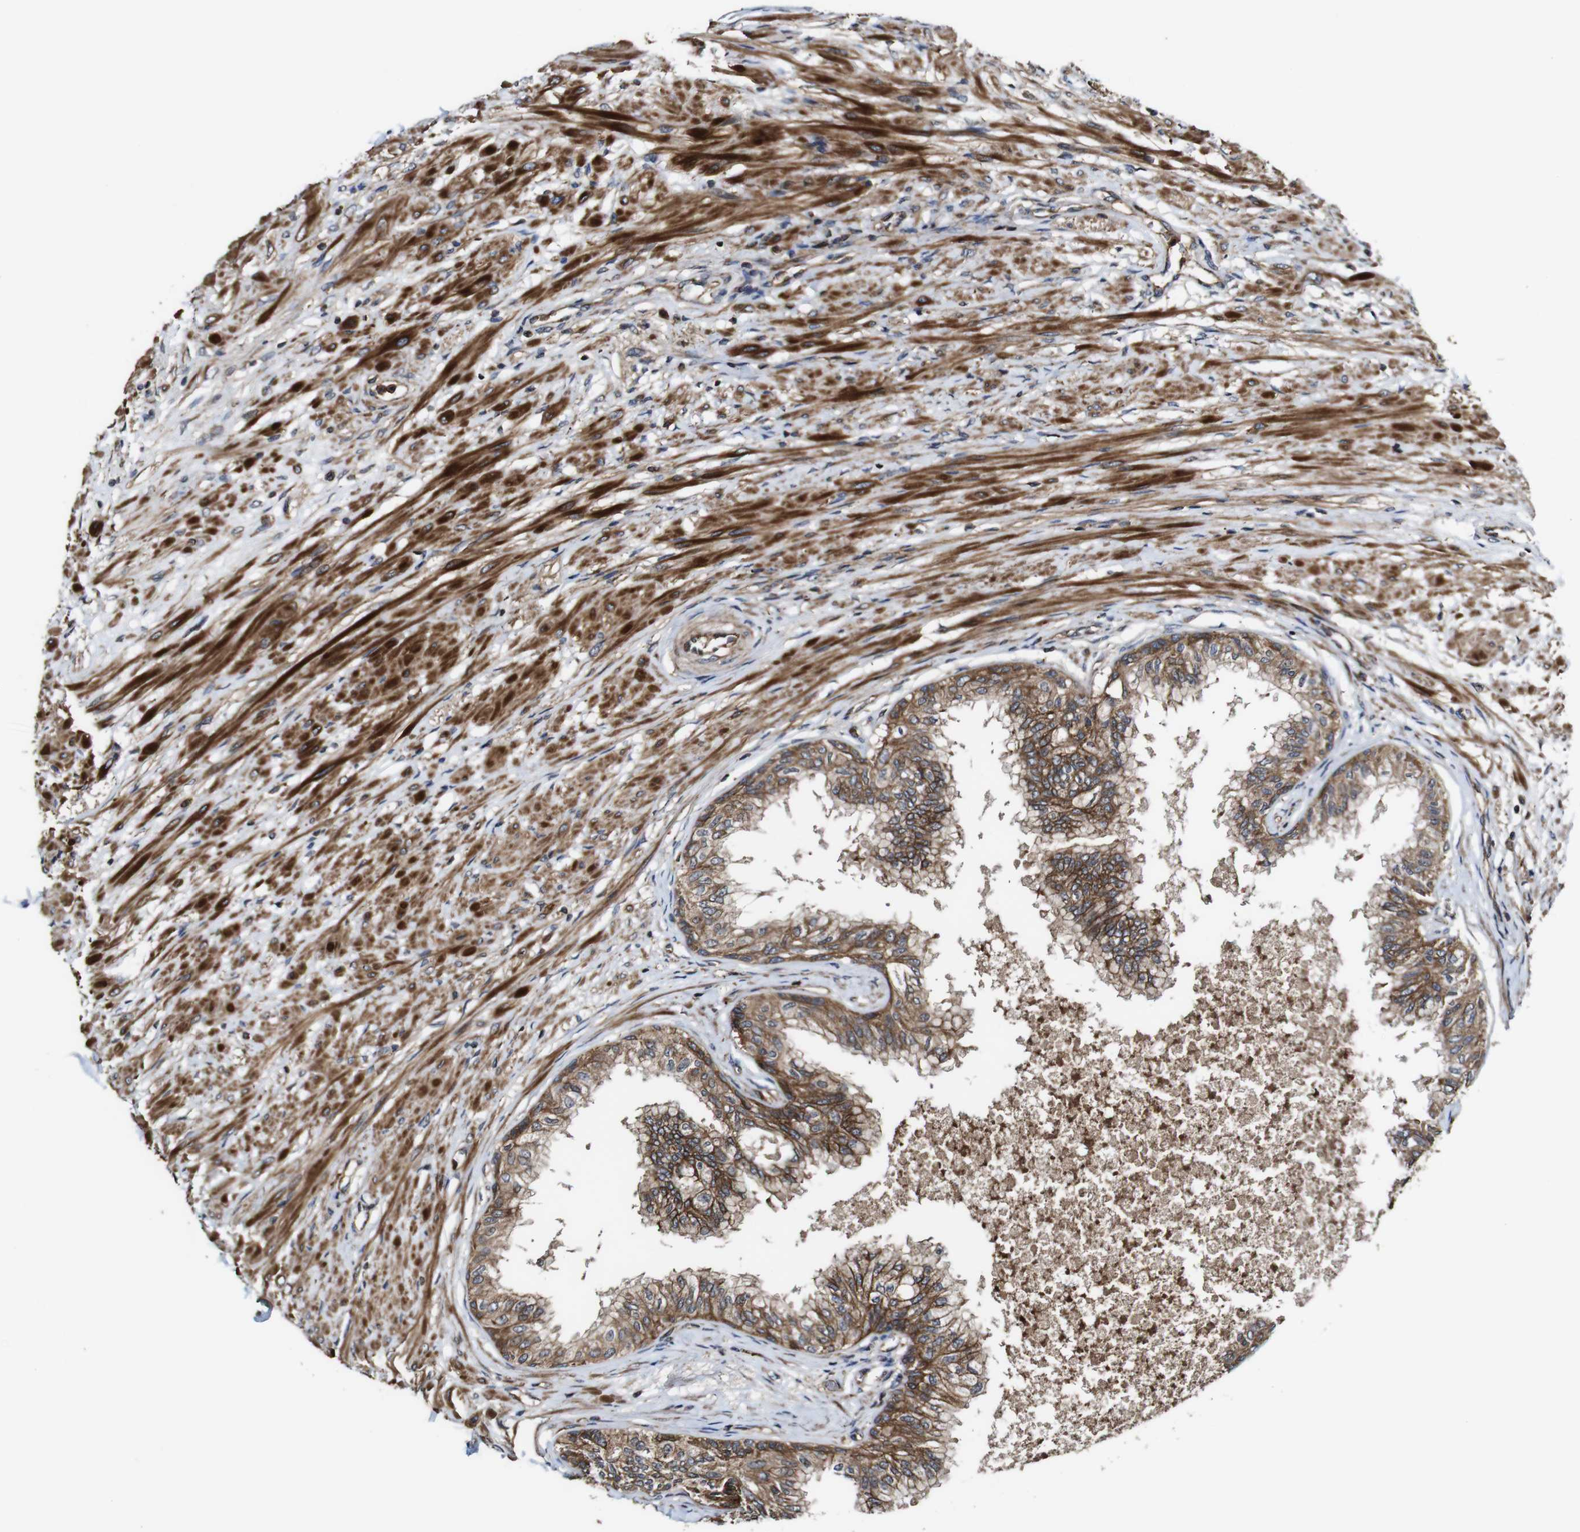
{"staining": {"intensity": "moderate", "quantity": ">75%", "location": "cytoplasmic/membranous"}, "tissue": "prostate", "cell_type": "Glandular cells", "image_type": "normal", "snomed": [{"axis": "morphology", "description": "Normal tissue, NOS"}, {"axis": "topography", "description": "Prostate"}, {"axis": "topography", "description": "Seminal veicle"}], "caption": "This is a histology image of IHC staining of unremarkable prostate, which shows moderate positivity in the cytoplasmic/membranous of glandular cells.", "gene": "TNIK", "patient": {"sex": "male", "age": 60}}